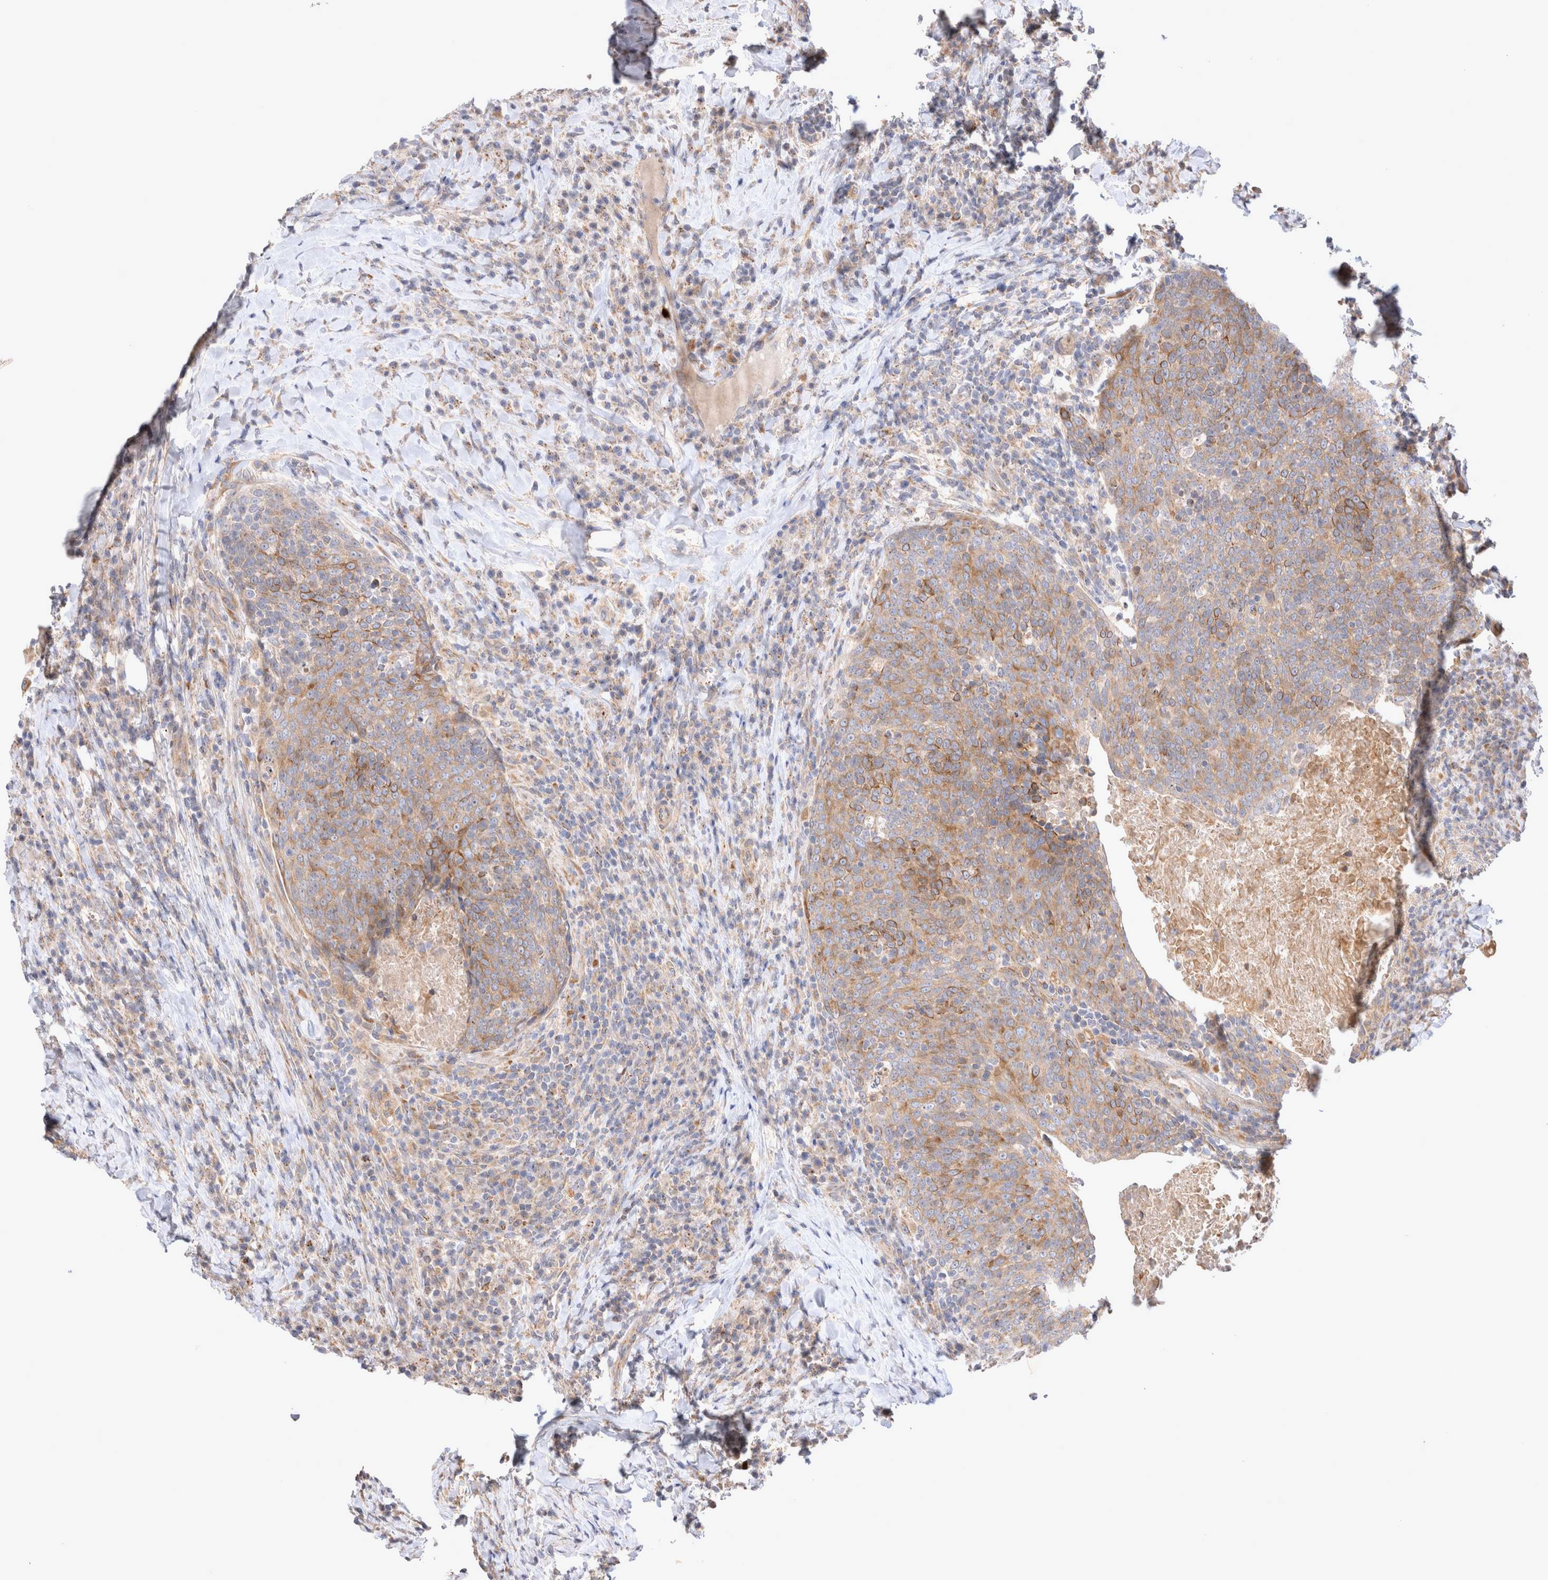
{"staining": {"intensity": "moderate", "quantity": ">75%", "location": "cytoplasmic/membranous"}, "tissue": "head and neck cancer", "cell_type": "Tumor cells", "image_type": "cancer", "snomed": [{"axis": "morphology", "description": "Squamous cell carcinoma, NOS"}, {"axis": "morphology", "description": "Squamous cell carcinoma, metastatic, NOS"}, {"axis": "topography", "description": "Lymph node"}, {"axis": "topography", "description": "Head-Neck"}], "caption": "Immunohistochemistry staining of head and neck cancer, which reveals medium levels of moderate cytoplasmic/membranous expression in about >75% of tumor cells indicating moderate cytoplasmic/membranous protein expression. The staining was performed using DAB (brown) for protein detection and nuclei were counterstained in hematoxylin (blue).", "gene": "NPC1", "patient": {"sex": "male", "age": 62}}